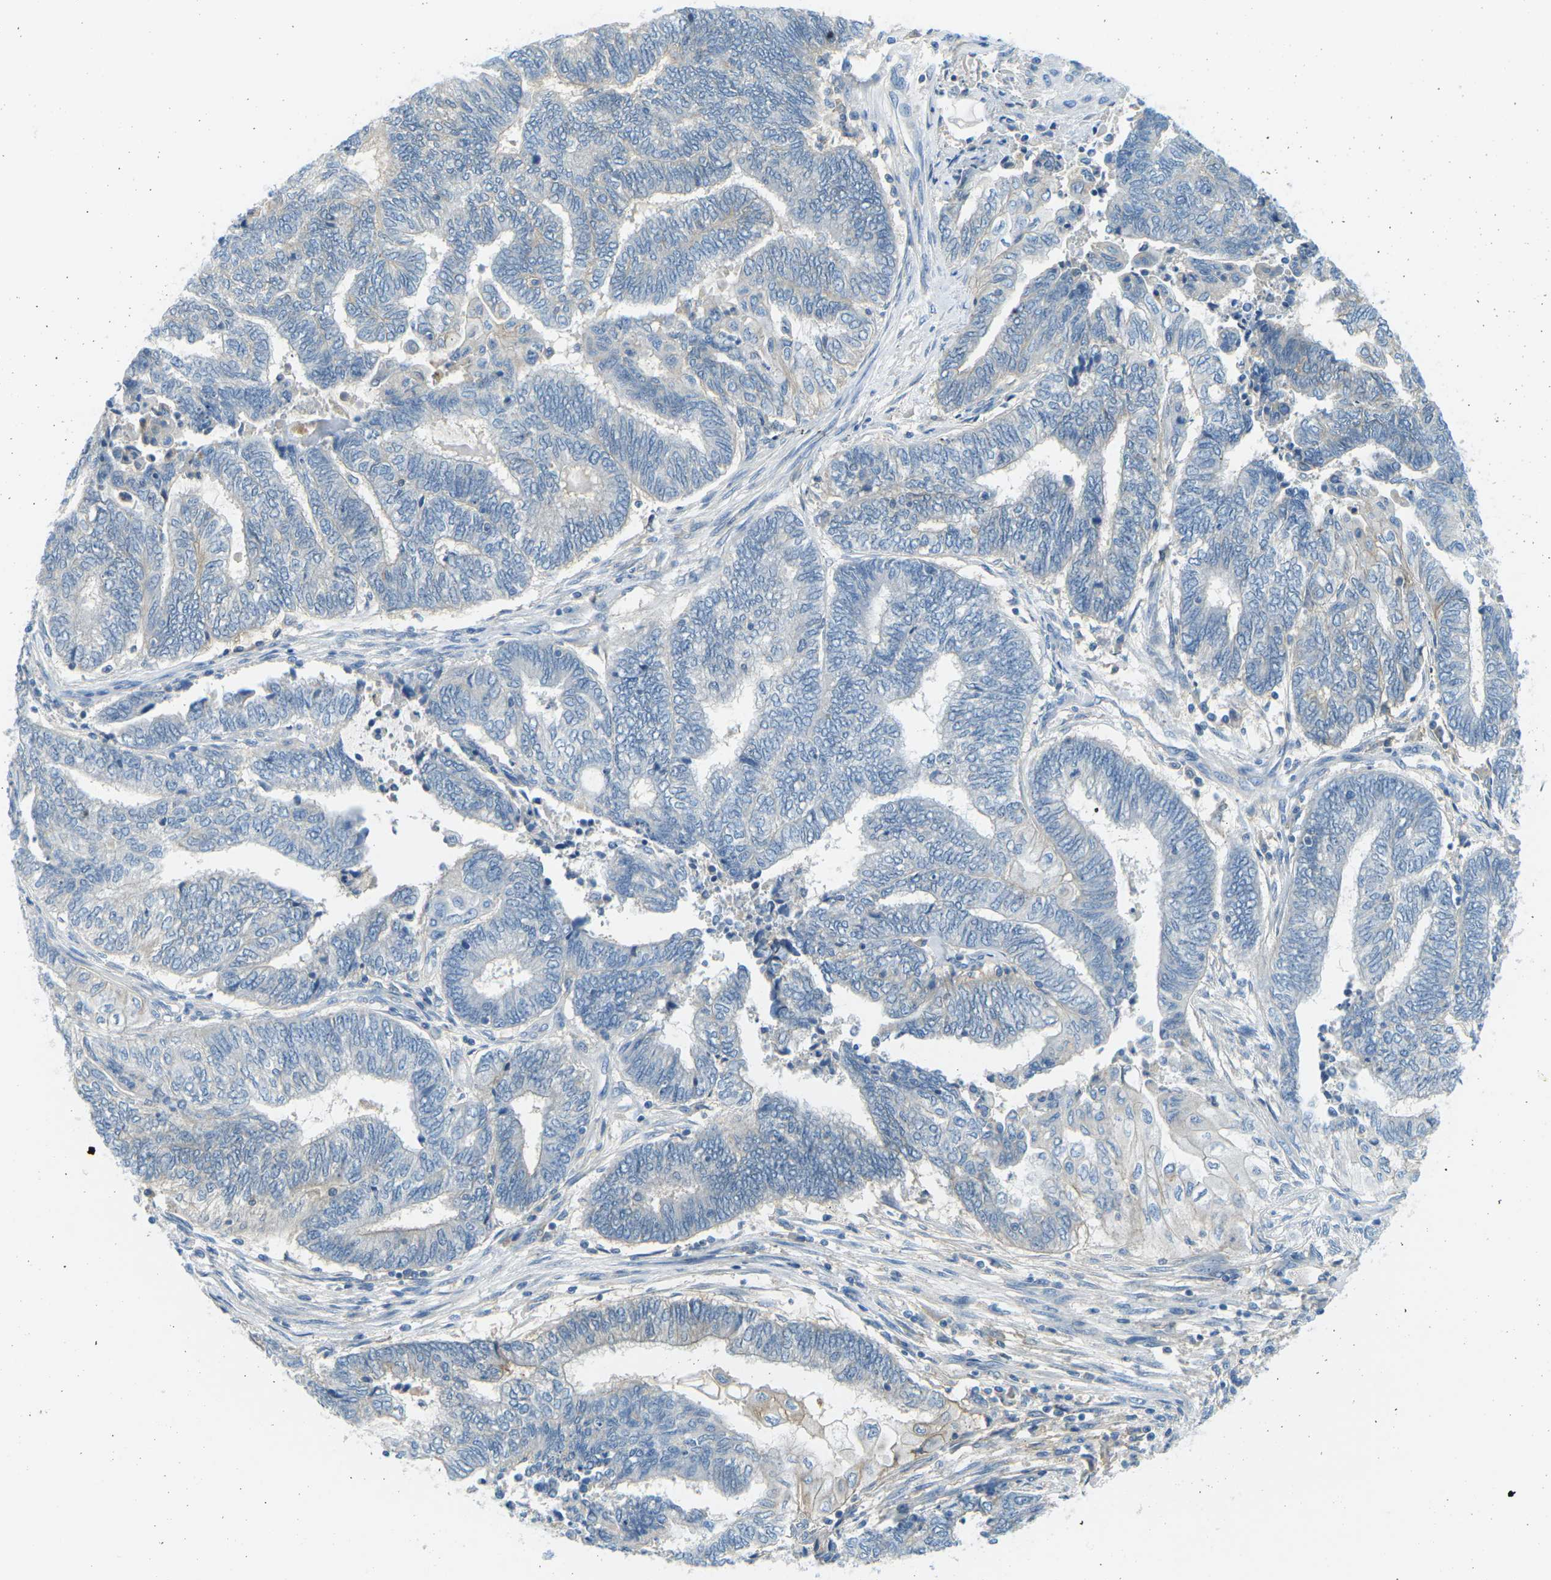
{"staining": {"intensity": "negative", "quantity": "none", "location": "none"}, "tissue": "endometrial cancer", "cell_type": "Tumor cells", "image_type": "cancer", "snomed": [{"axis": "morphology", "description": "Adenocarcinoma, NOS"}, {"axis": "topography", "description": "Uterus"}, {"axis": "topography", "description": "Endometrium"}], "caption": "A photomicrograph of human endometrial adenocarcinoma is negative for staining in tumor cells.", "gene": "CD47", "patient": {"sex": "female", "age": 70}}